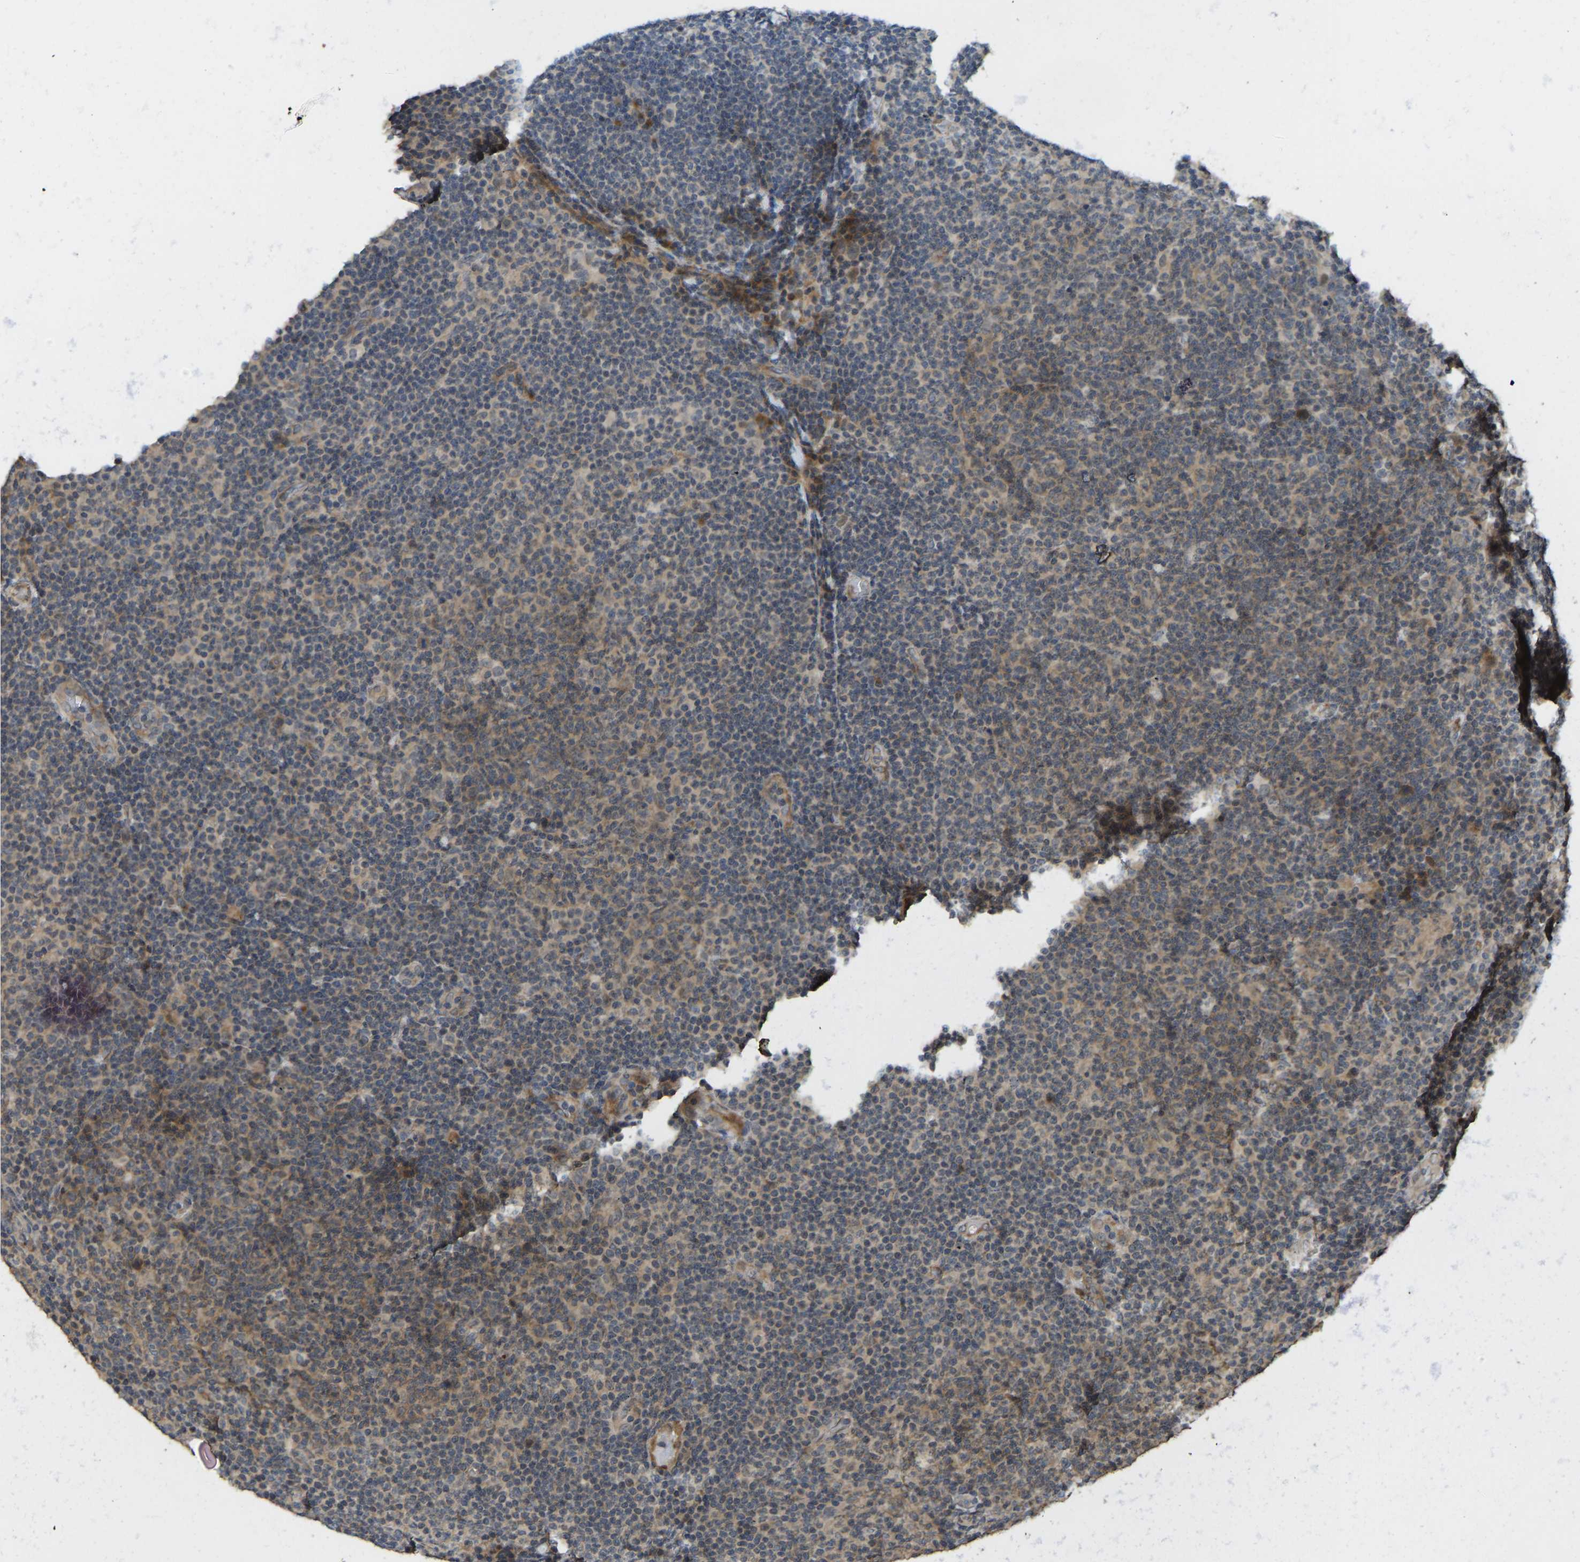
{"staining": {"intensity": "moderate", "quantity": ">75%", "location": "cytoplasmic/membranous"}, "tissue": "lymphoma", "cell_type": "Tumor cells", "image_type": "cancer", "snomed": [{"axis": "morphology", "description": "Malignant lymphoma, non-Hodgkin's type, Low grade"}, {"axis": "topography", "description": "Lymph node"}], "caption": "Moderate cytoplasmic/membranous positivity is seen in about >75% of tumor cells in low-grade malignant lymphoma, non-Hodgkin's type. Immunohistochemistry (ihc) stains the protein in brown and the nuclei are stained blue.", "gene": "NDRG3", "patient": {"sex": "male", "age": 83}}